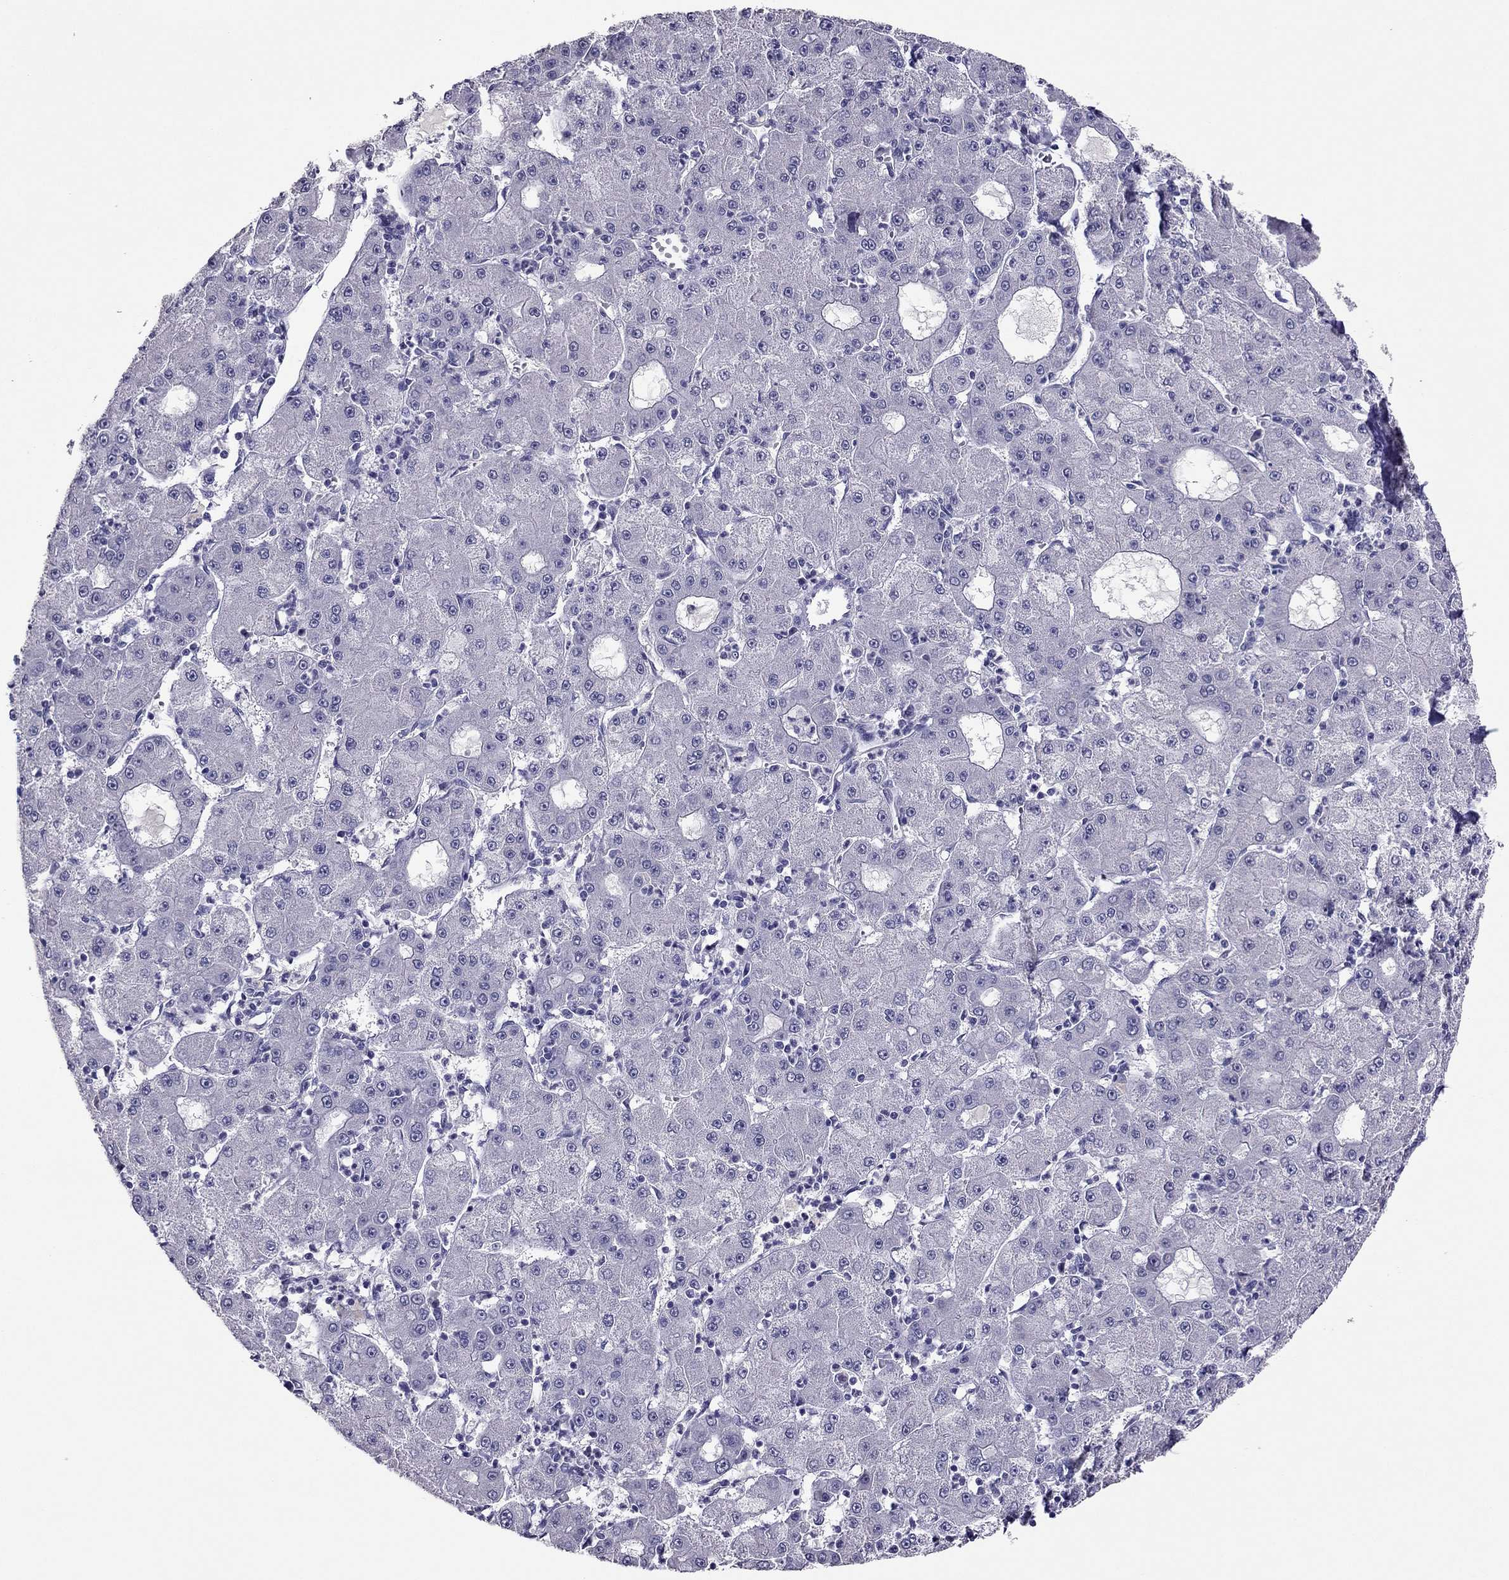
{"staining": {"intensity": "negative", "quantity": "none", "location": "none"}, "tissue": "liver cancer", "cell_type": "Tumor cells", "image_type": "cancer", "snomed": [{"axis": "morphology", "description": "Carcinoma, Hepatocellular, NOS"}, {"axis": "topography", "description": "Liver"}], "caption": "This histopathology image is of liver cancer stained with immunohistochemistry to label a protein in brown with the nuclei are counter-stained blue. There is no staining in tumor cells.", "gene": "RHO", "patient": {"sex": "male", "age": 73}}